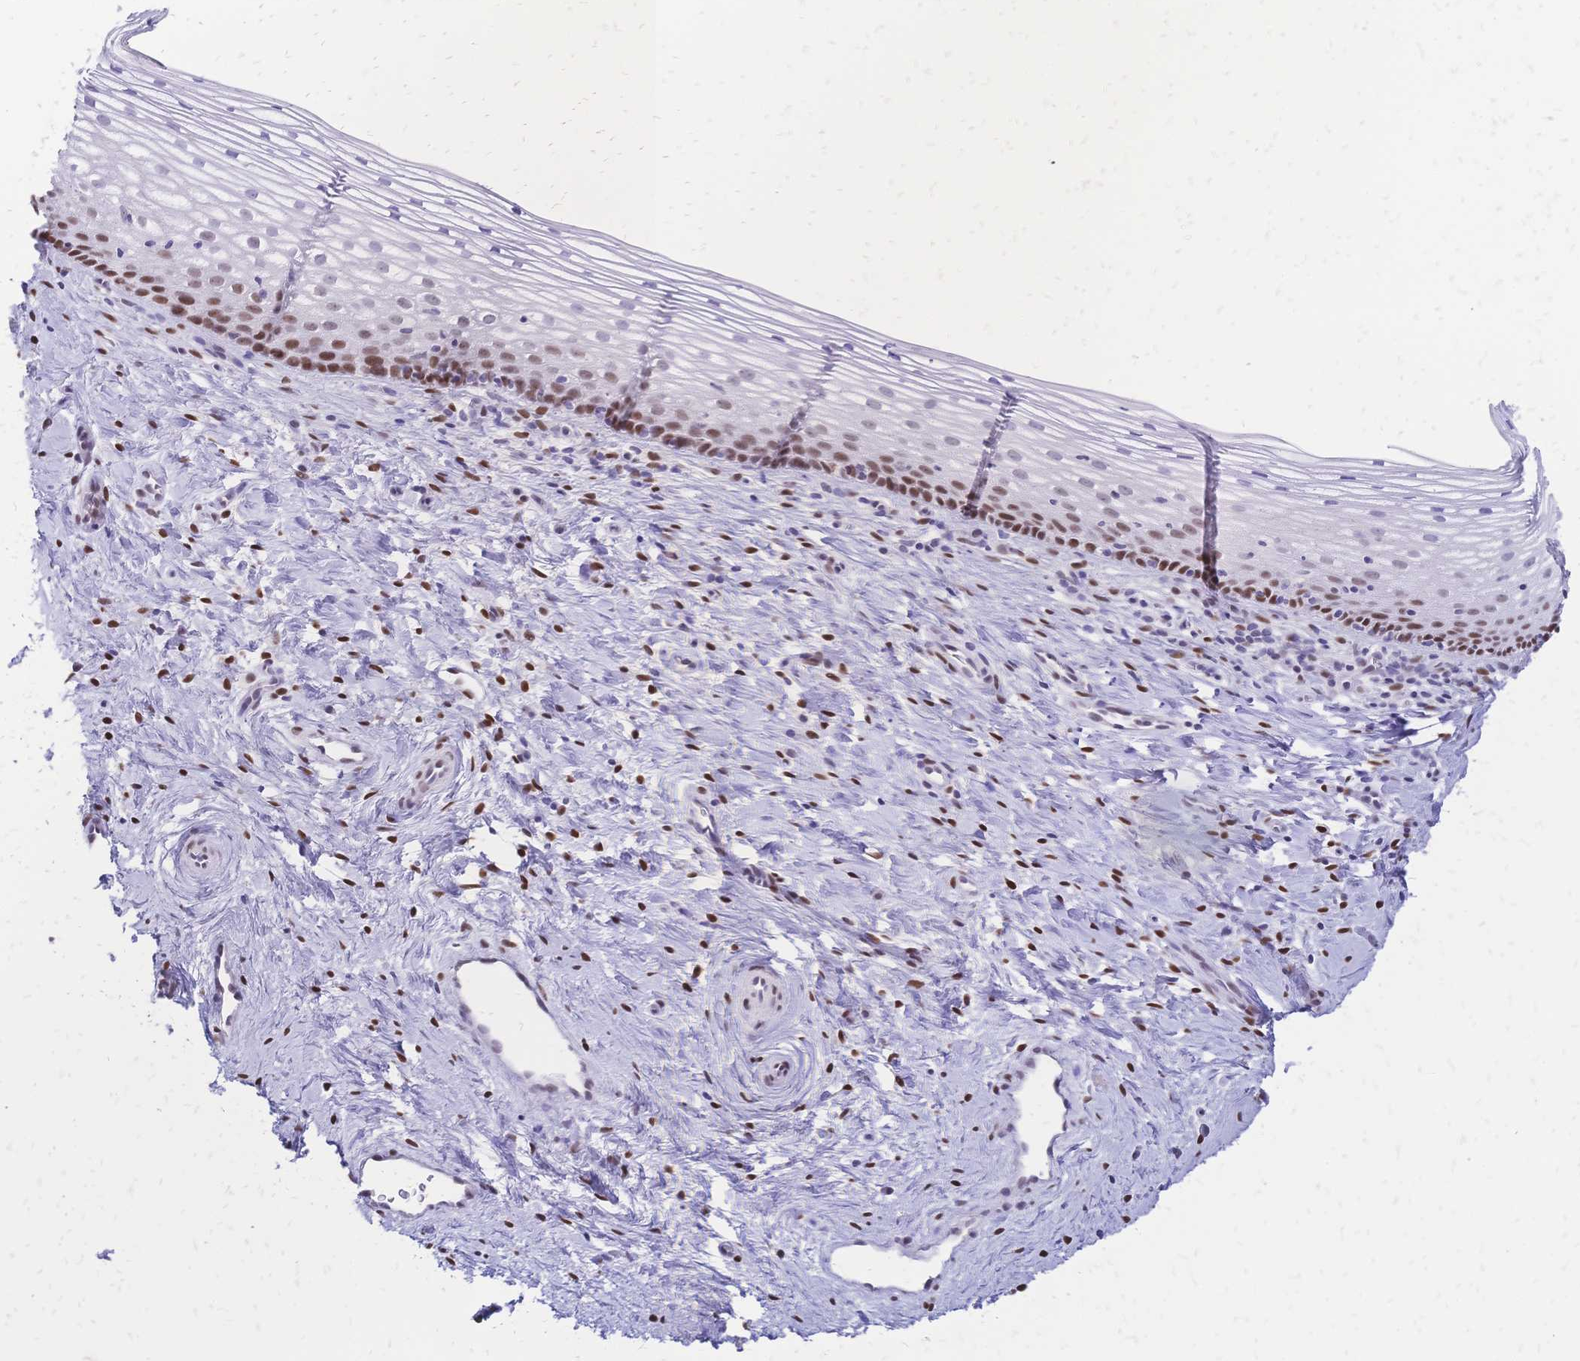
{"staining": {"intensity": "moderate", "quantity": "25%-75%", "location": "nuclear"}, "tissue": "vagina", "cell_type": "Squamous epithelial cells", "image_type": "normal", "snomed": [{"axis": "morphology", "description": "Normal tissue, NOS"}, {"axis": "topography", "description": "Vagina"}], "caption": "Immunohistochemistry micrograph of normal human vagina stained for a protein (brown), which shows medium levels of moderate nuclear expression in approximately 25%-75% of squamous epithelial cells.", "gene": "NFIC", "patient": {"sex": "female", "age": 51}}